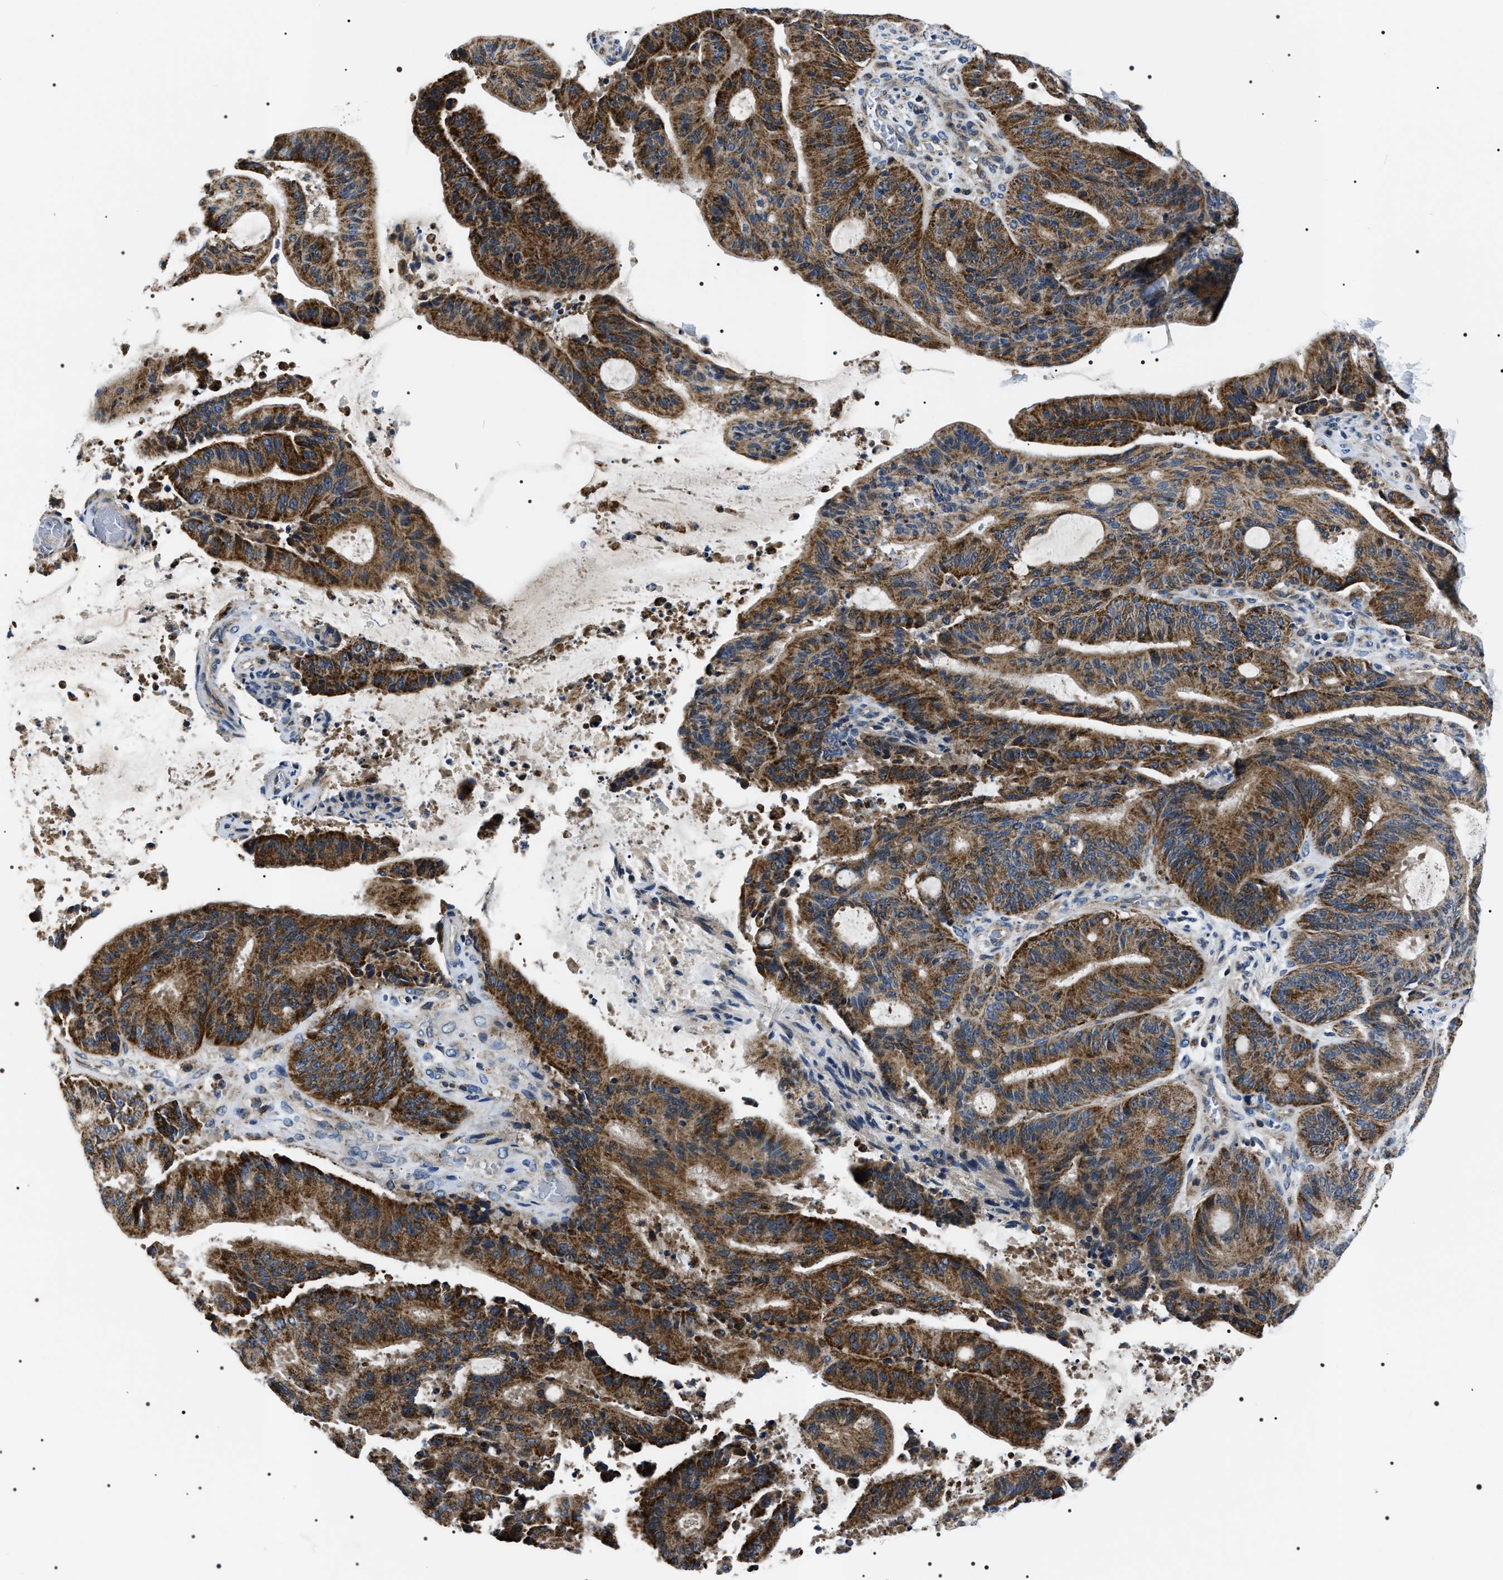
{"staining": {"intensity": "strong", "quantity": ">75%", "location": "cytoplasmic/membranous"}, "tissue": "liver cancer", "cell_type": "Tumor cells", "image_type": "cancer", "snomed": [{"axis": "morphology", "description": "Normal tissue, NOS"}, {"axis": "morphology", "description": "Cholangiocarcinoma"}, {"axis": "topography", "description": "Liver"}, {"axis": "topography", "description": "Peripheral nerve tissue"}], "caption": "This is a micrograph of immunohistochemistry staining of liver cancer (cholangiocarcinoma), which shows strong staining in the cytoplasmic/membranous of tumor cells.", "gene": "NTMT1", "patient": {"sex": "female", "age": 73}}